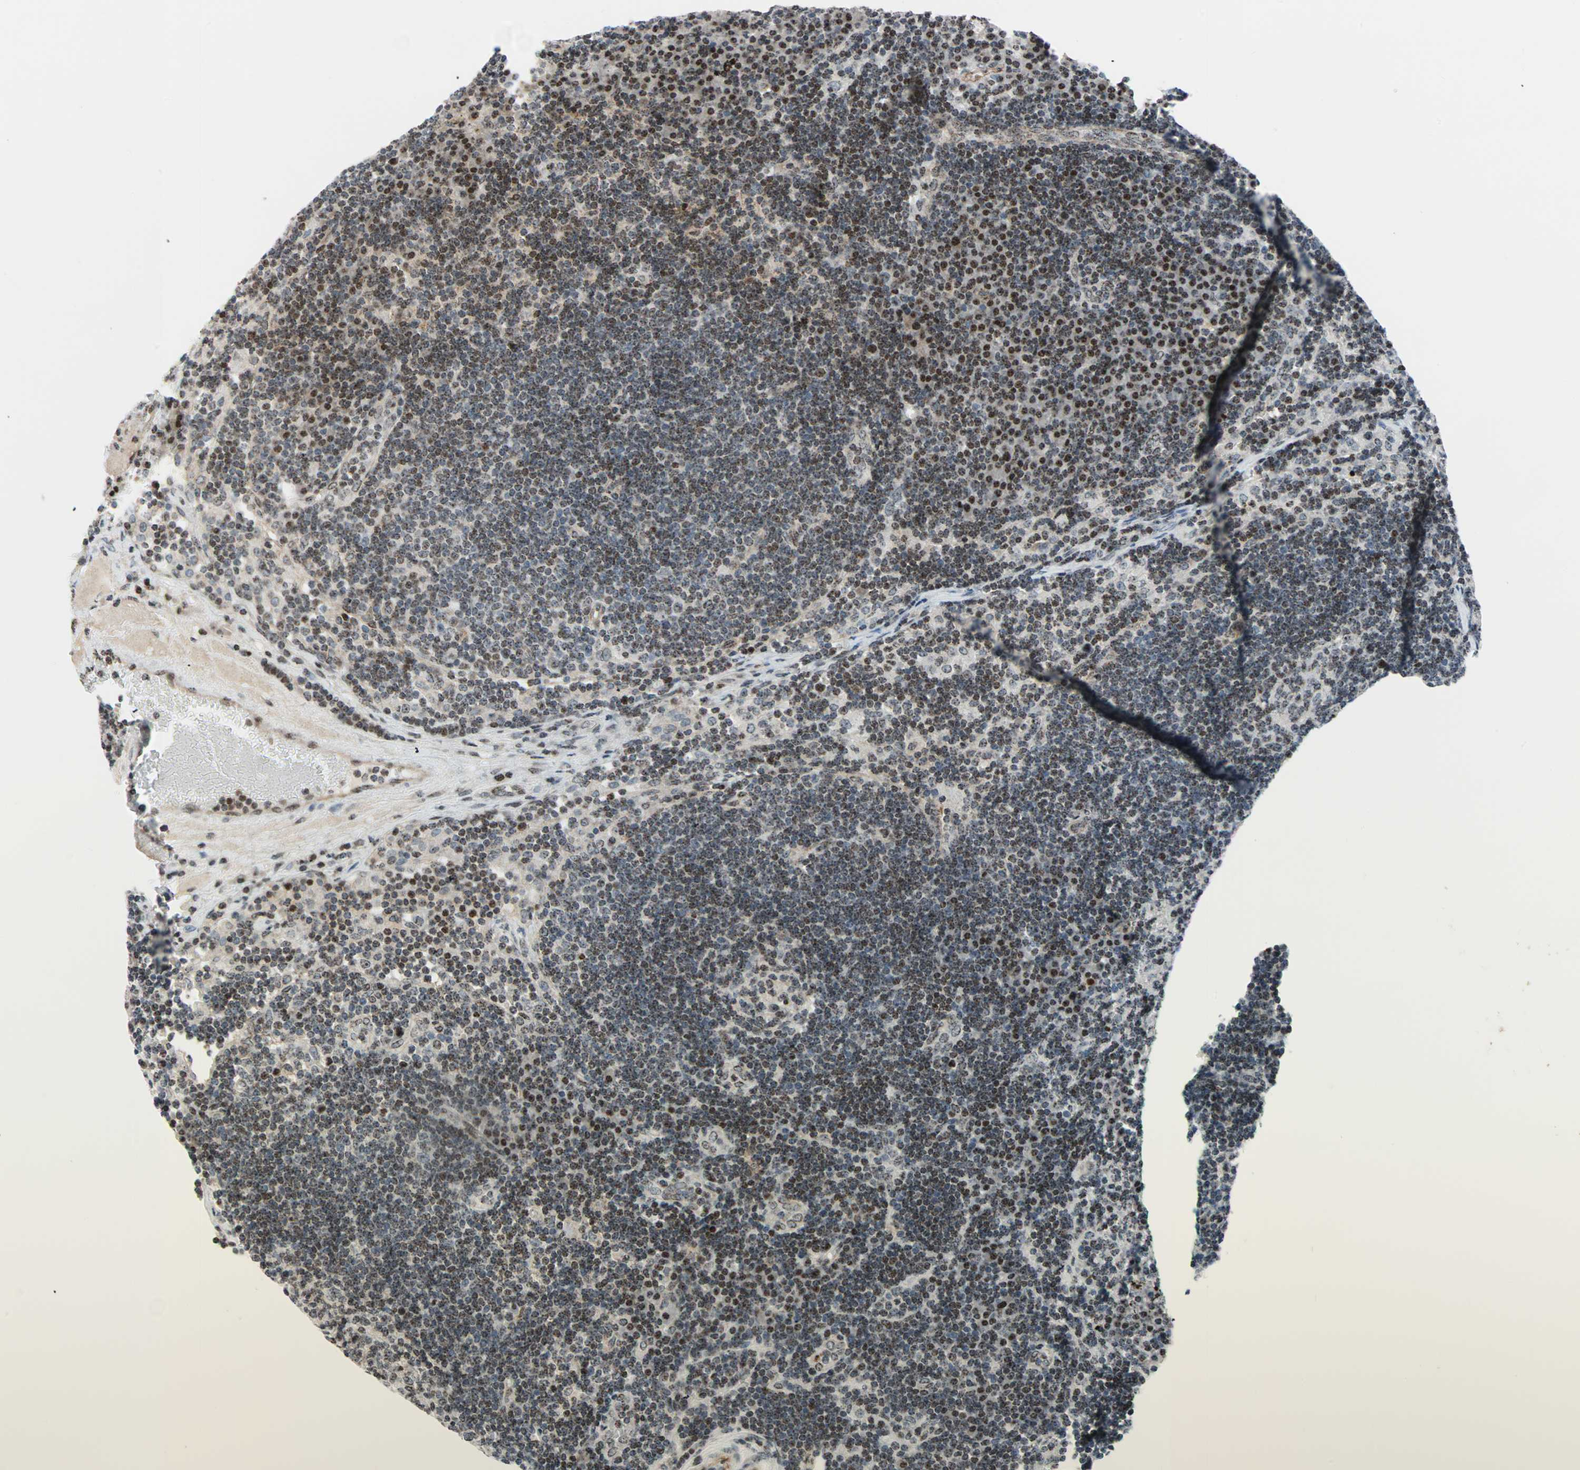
{"staining": {"intensity": "moderate", "quantity": "25%-75%", "location": "cytoplasmic/membranous,nuclear"}, "tissue": "lymph node", "cell_type": "Germinal center cells", "image_type": "normal", "snomed": [{"axis": "morphology", "description": "Normal tissue, NOS"}, {"axis": "morphology", "description": "Squamous cell carcinoma, metastatic, NOS"}, {"axis": "topography", "description": "Lymph node"}], "caption": "A brown stain shows moderate cytoplasmic/membranous,nuclear staining of a protein in germinal center cells of unremarkable human lymph node.", "gene": "CENPA", "patient": {"sex": "female", "age": 53}}